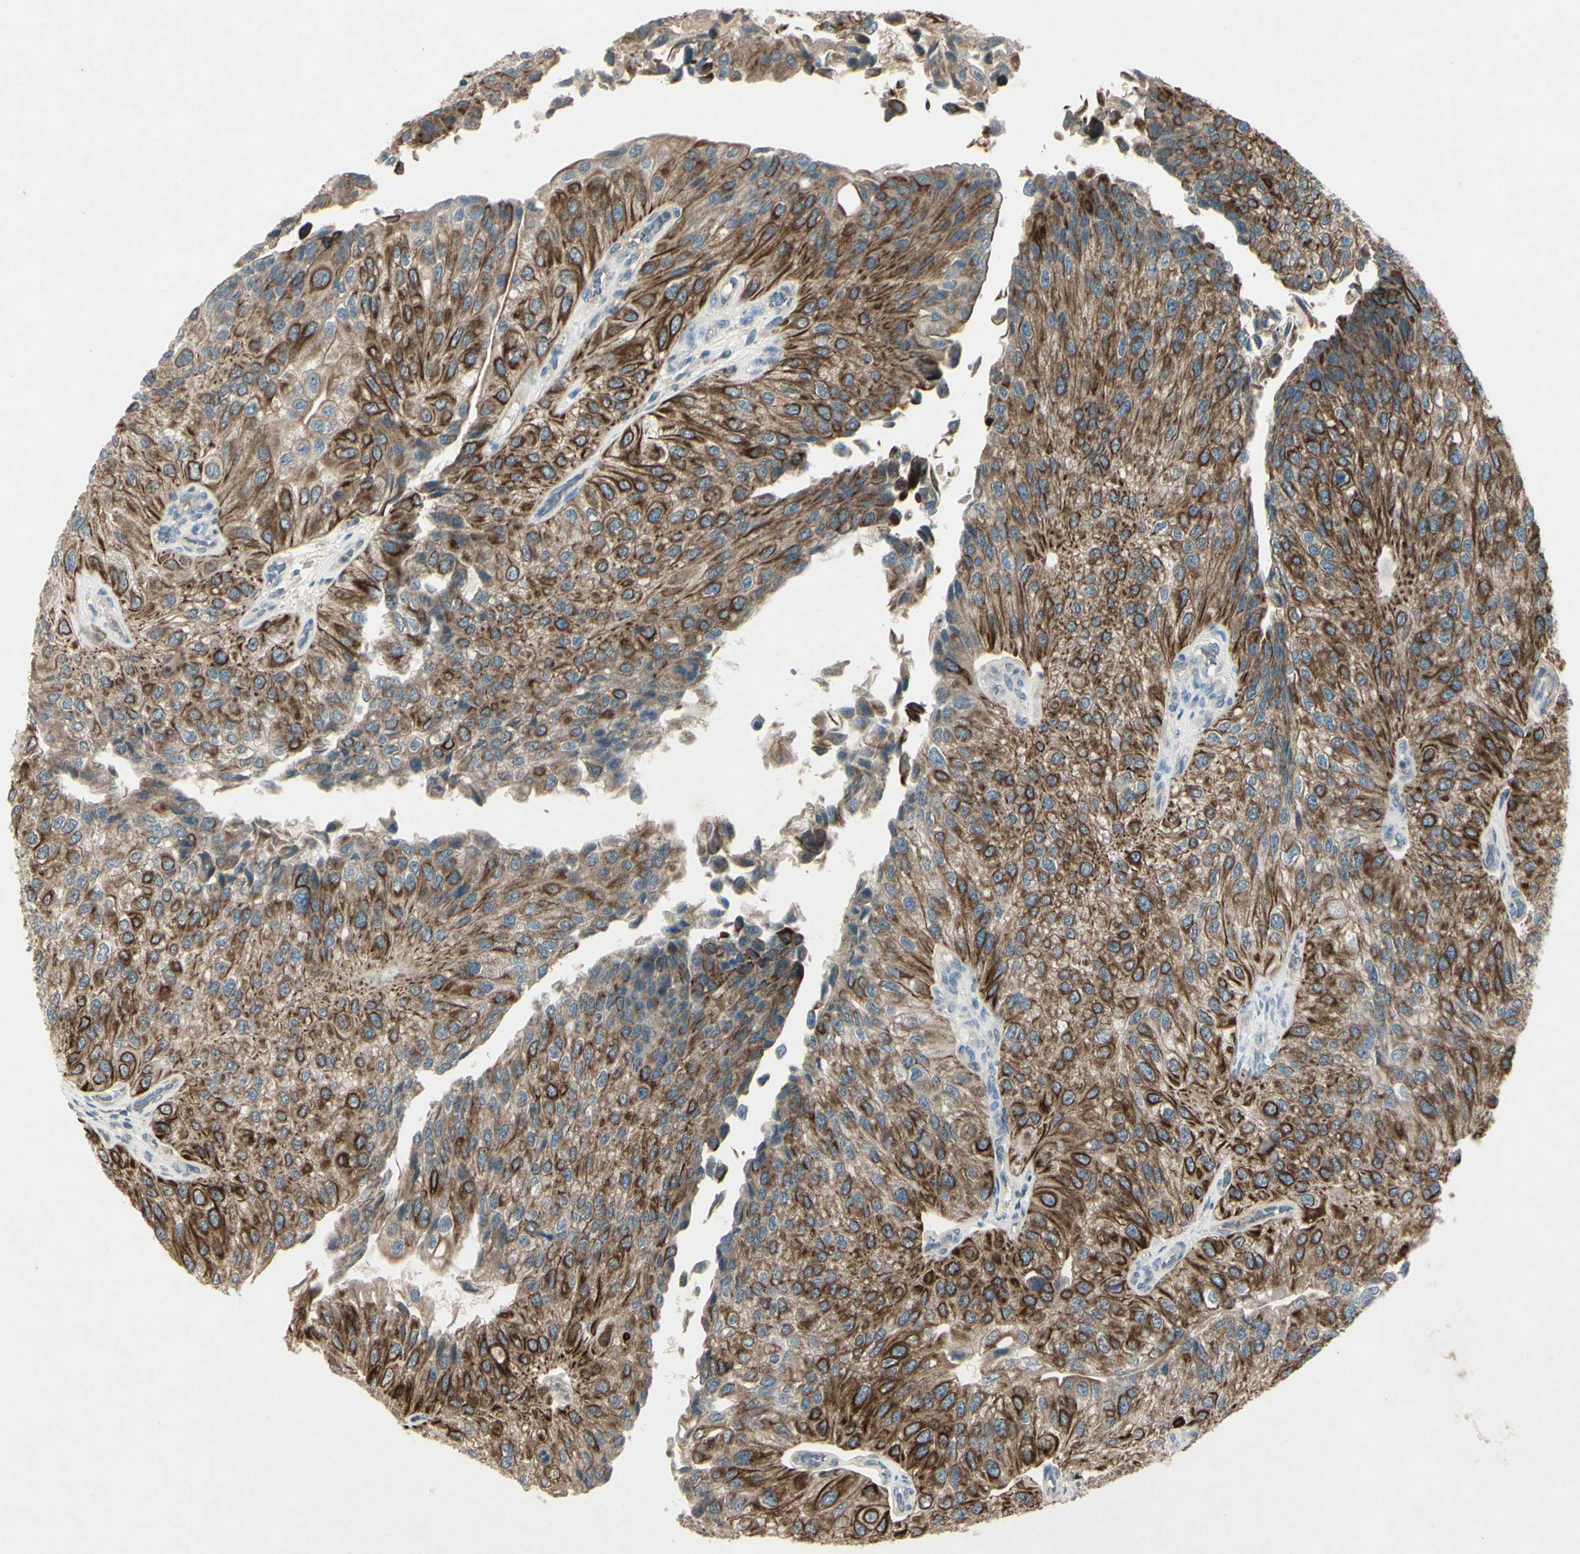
{"staining": {"intensity": "strong", "quantity": ">75%", "location": "cytoplasmic/membranous"}, "tissue": "urothelial cancer", "cell_type": "Tumor cells", "image_type": "cancer", "snomed": [{"axis": "morphology", "description": "Urothelial carcinoma, High grade"}, {"axis": "topography", "description": "Kidney"}, {"axis": "topography", "description": "Urinary bladder"}], "caption": "Brown immunohistochemical staining in human urothelial carcinoma (high-grade) displays strong cytoplasmic/membranous staining in about >75% of tumor cells.", "gene": "TIMM21", "patient": {"sex": "male", "age": 77}}